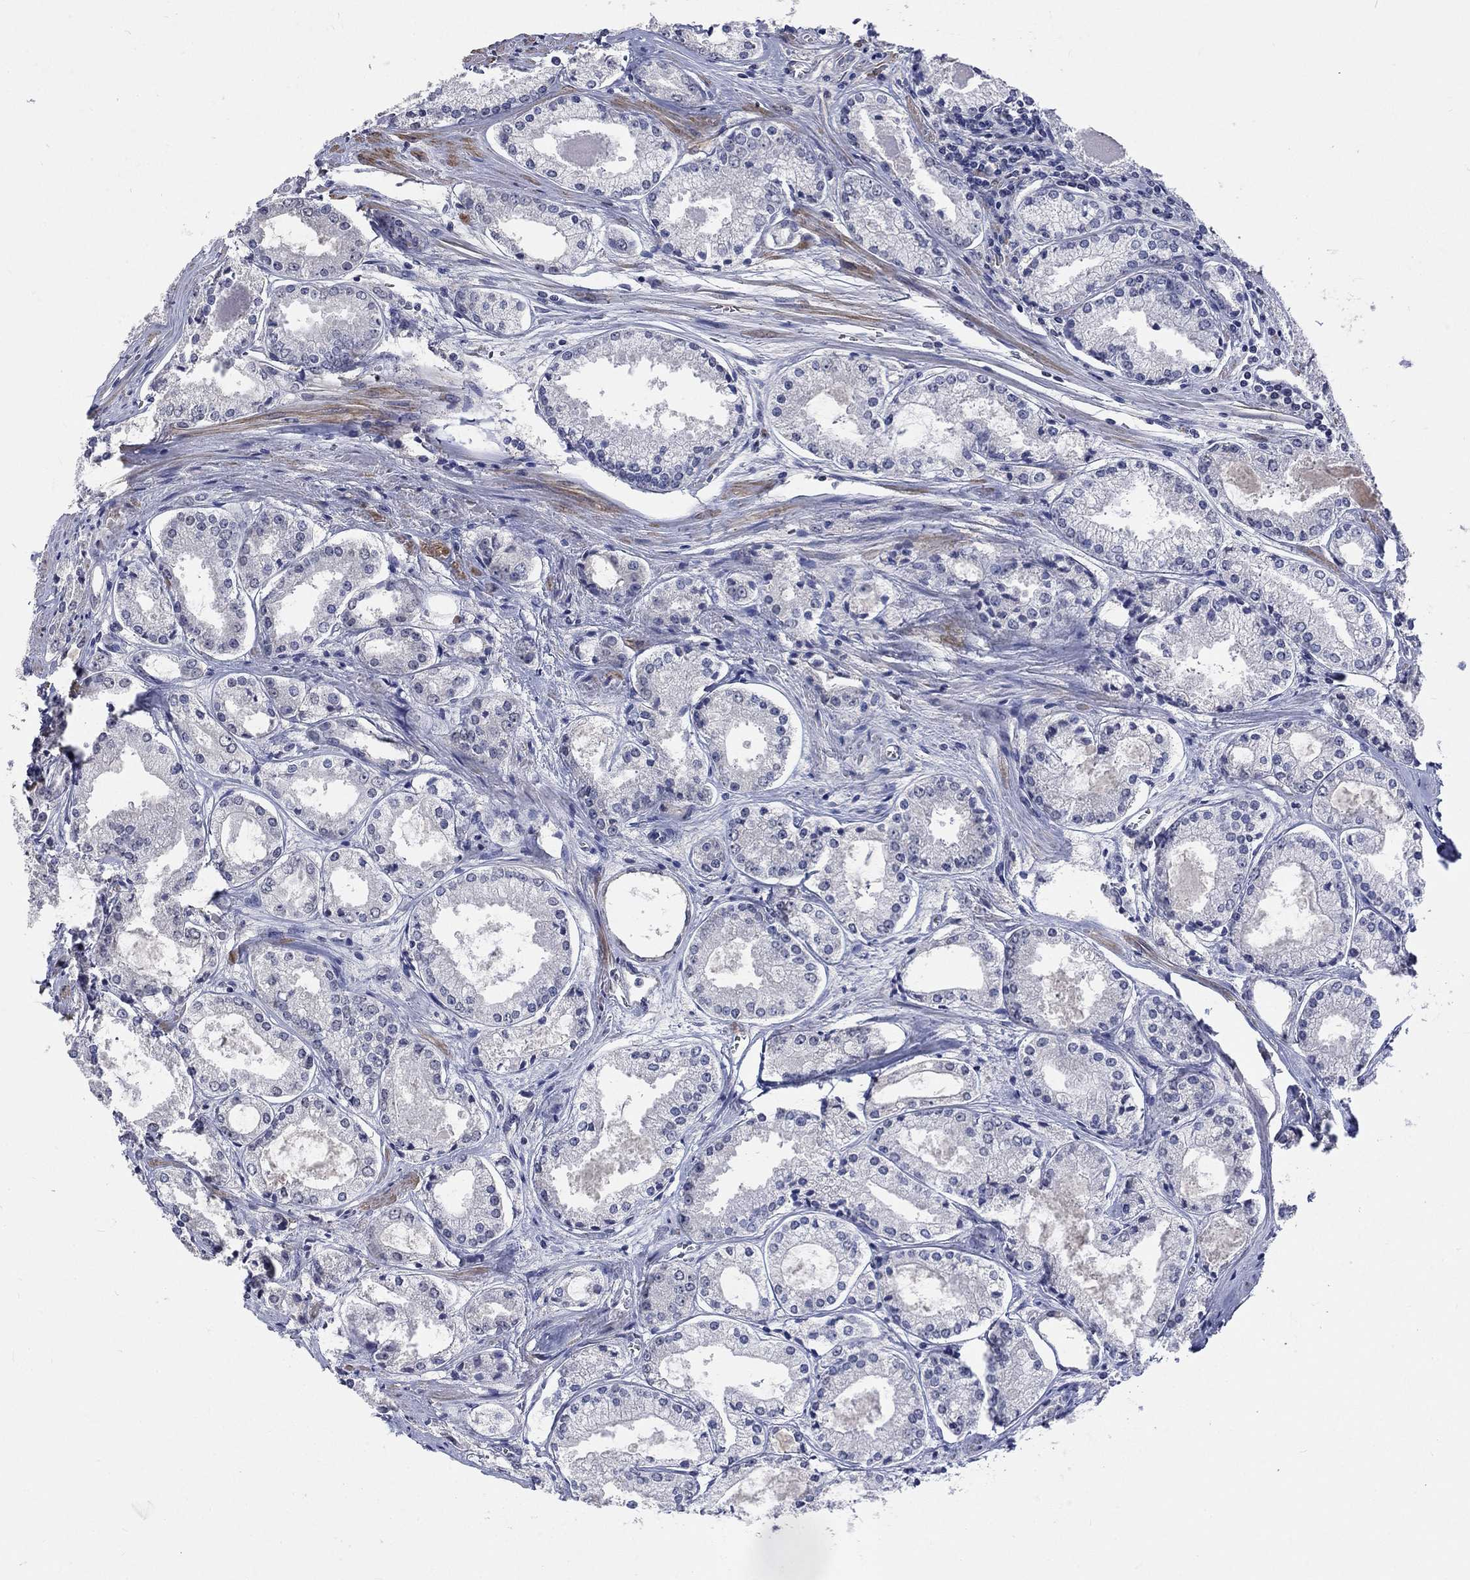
{"staining": {"intensity": "negative", "quantity": "none", "location": "none"}, "tissue": "prostate cancer", "cell_type": "Tumor cells", "image_type": "cancer", "snomed": [{"axis": "morphology", "description": "Adenocarcinoma, NOS"}, {"axis": "topography", "description": "Prostate"}], "caption": "Tumor cells are negative for brown protein staining in prostate adenocarcinoma.", "gene": "ZBTB18", "patient": {"sex": "male", "age": 72}}